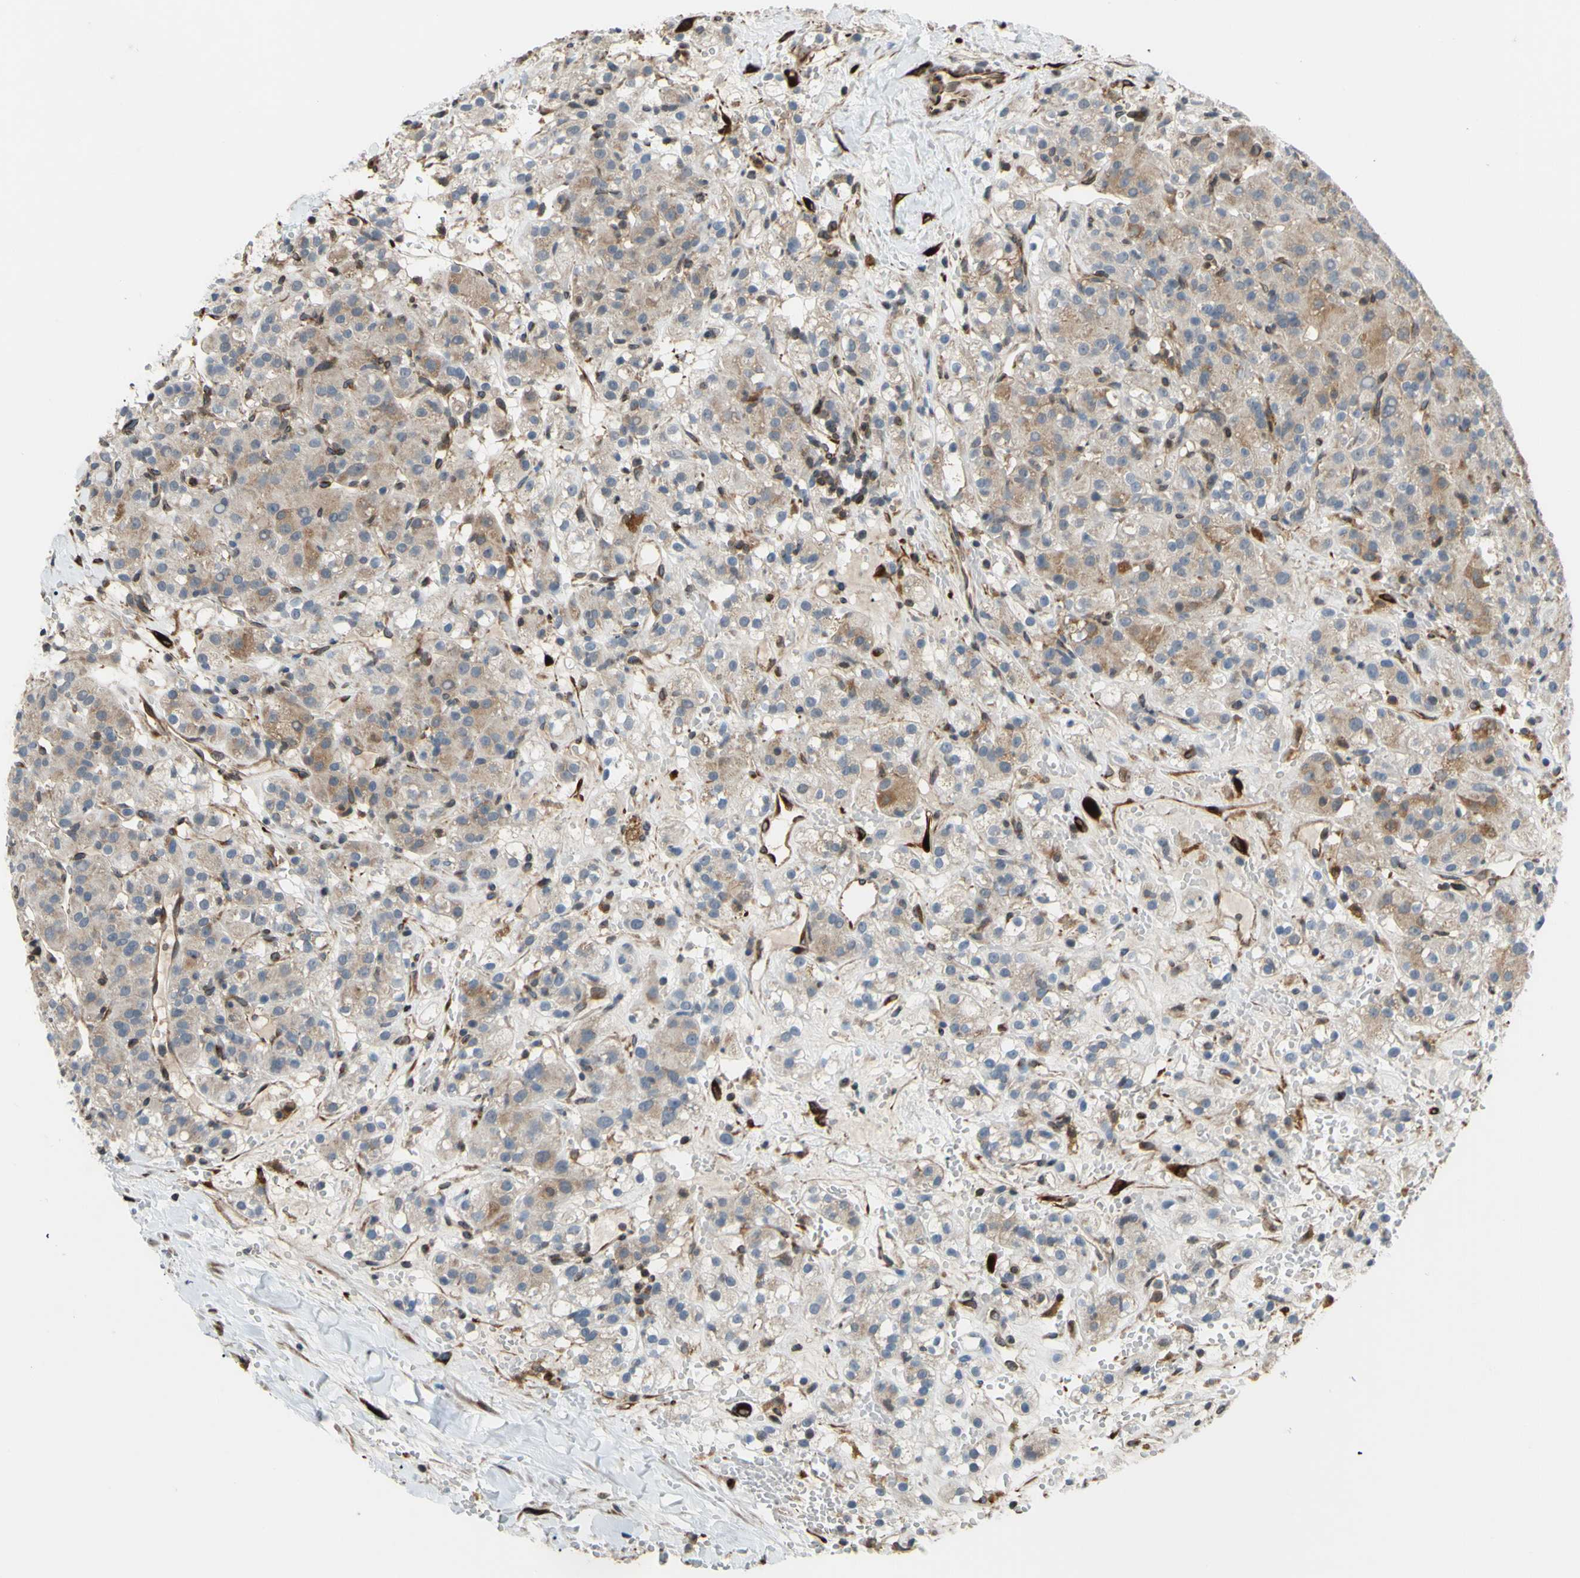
{"staining": {"intensity": "weak", "quantity": "<25%", "location": "cytoplasmic/membranous"}, "tissue": "renal cancer", "cell_type": "Tumor cells", "image_type": "cancer", "snomed": [{"axis": "morphology", "description": "Adenocarcinoma, NOS"}, {"axis": "topography", "description": "Kidney"}], "caption": "Tumor cells show no significant protein positivity in renal cancer (adenocarcinoma).", "gene": "PRAF2", "patient": {"sex": "male", "age": 61}}